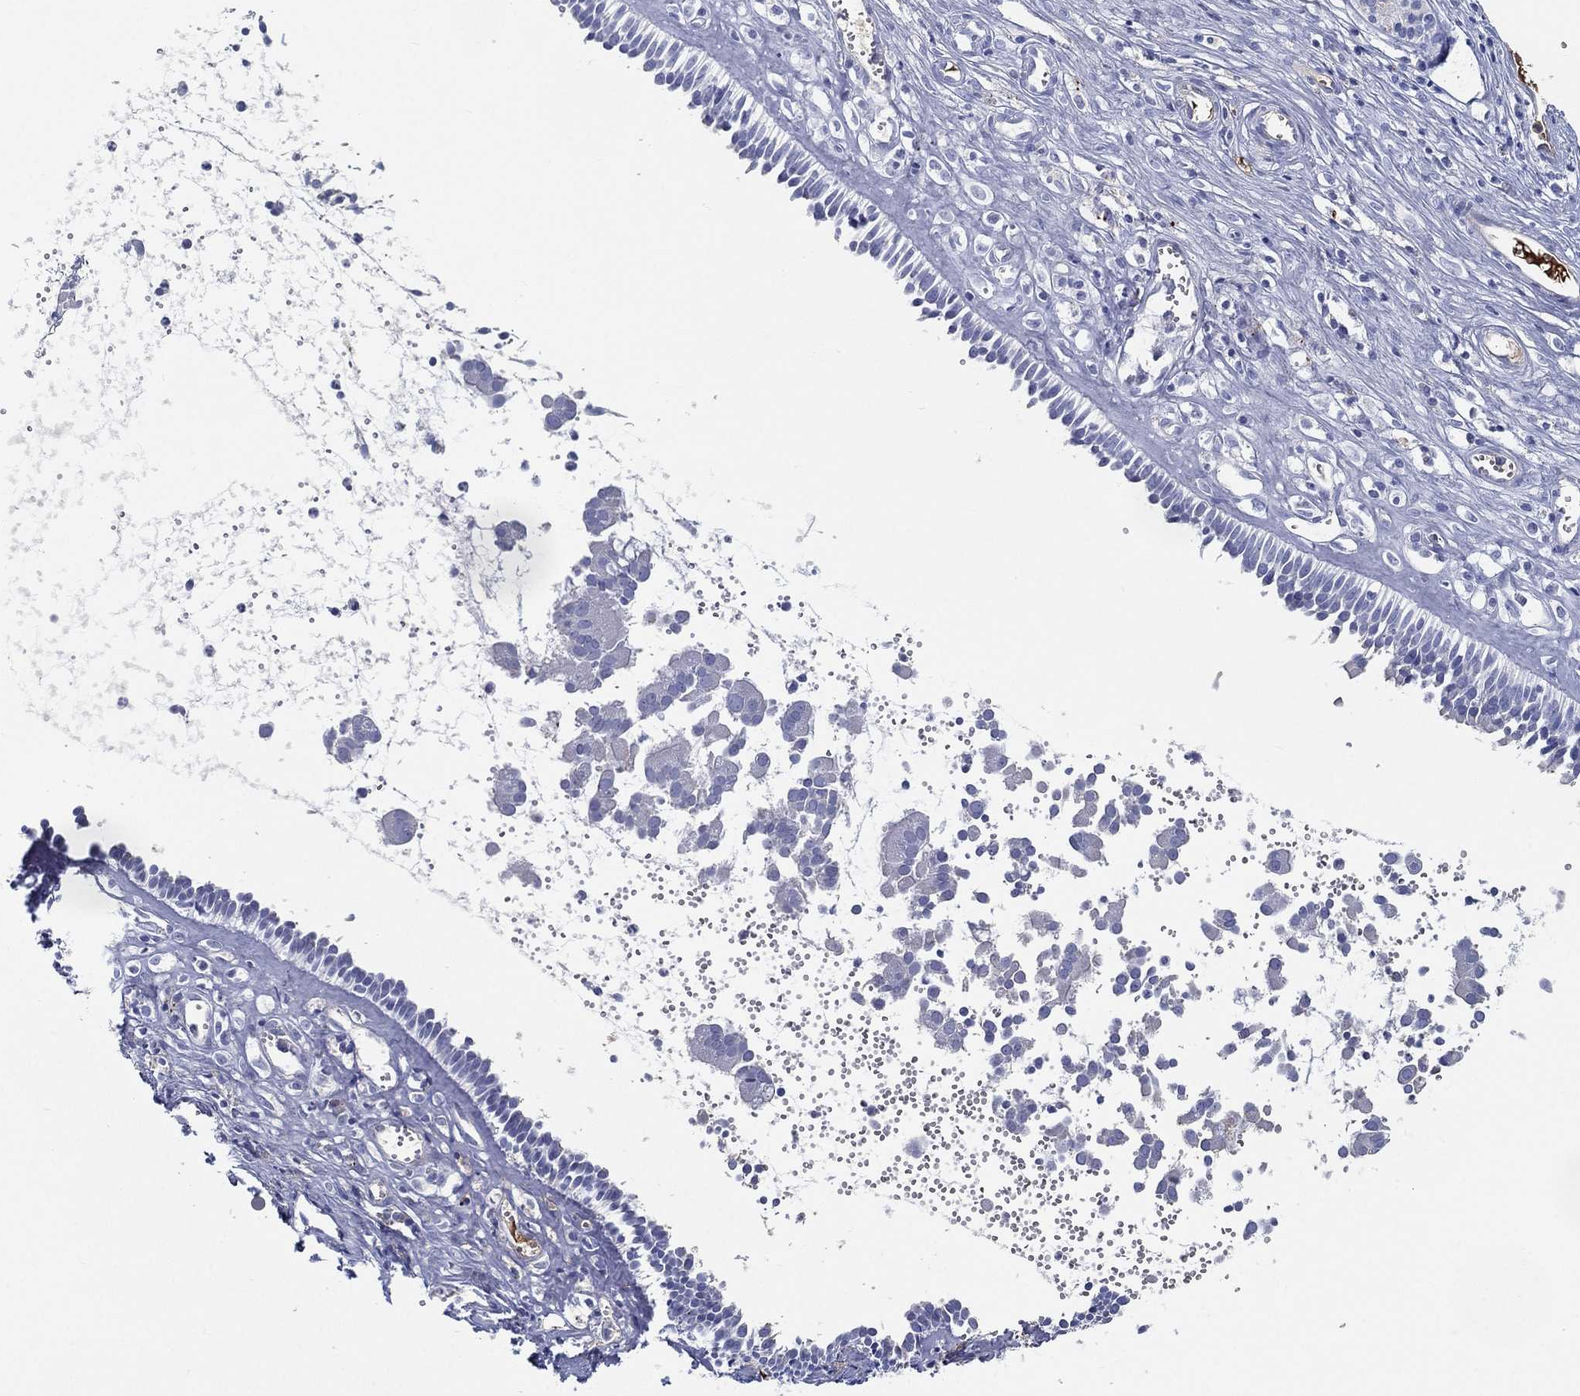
{"staining": {"intensity": "moderate", "quantity": "<25%", "location": "cytoplasmic/membranous"}, "tissue": "nasopharynx", "cell_type": "Respiratory epithelial cells", "image_type": "normal", "snomed": [{"axis": "morphology", "description": "Normal tissue, NOS"}, {"axis": "topography", "description": "Nasopharynx"}], "caption": "Moderate cytoplasmic/membranous expression is appreciated in approximately <25% of respiratory epithelial cells in unremarkable nasopharynx.", "gene": "IFNB1", "patient": {"sex": "male", "age": 61}}